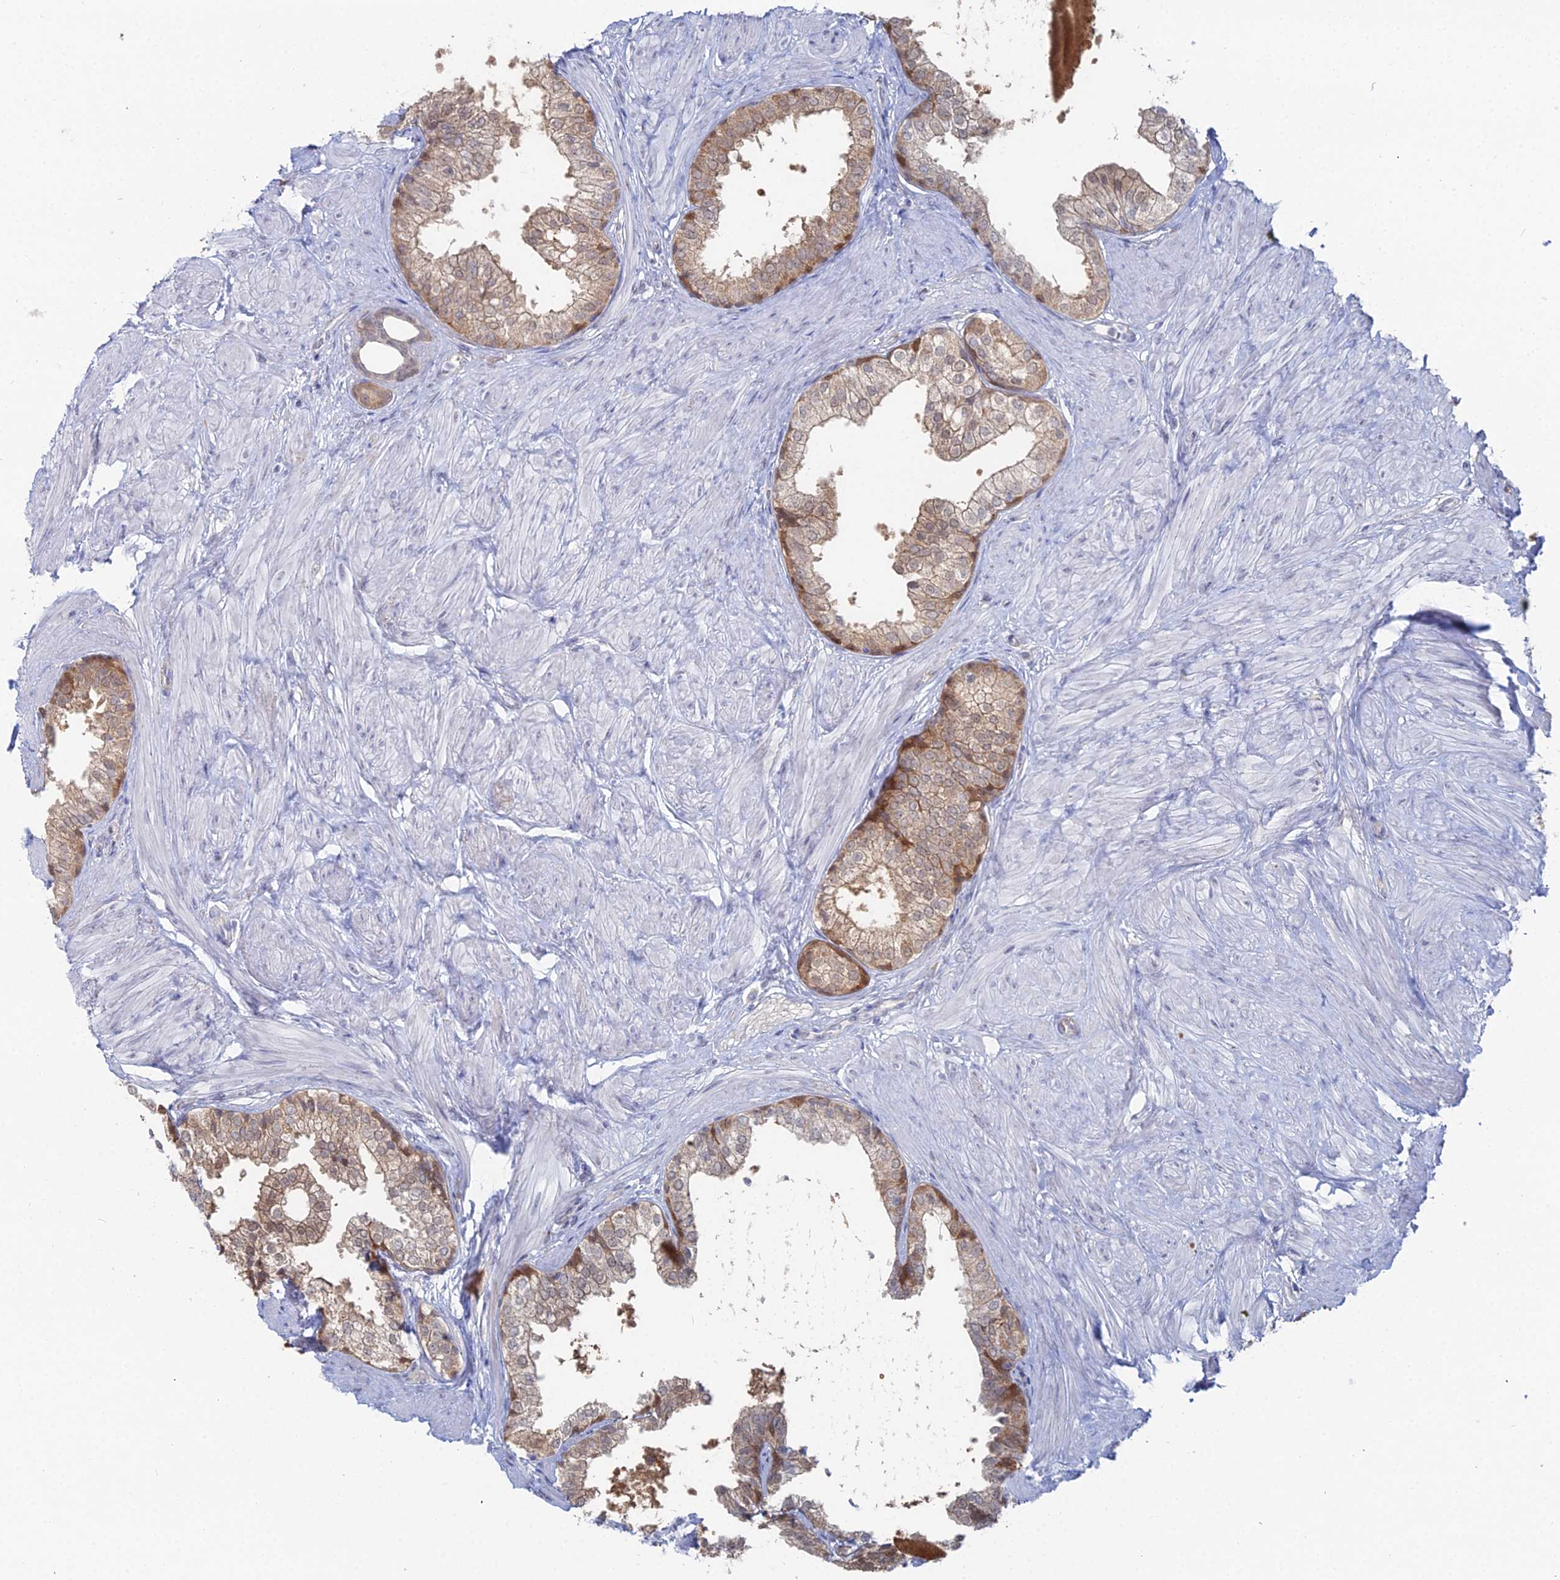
{"staining": {"intensity": "strong", "quantity": "25%-75%", "location": "cytoplasmic/membranous,nuclear"}, "tissue": "prostate", "cell_type": "Glandular cells", "image_type": "normal", "snomed": [{"axis": "morphology", "description": "Normal tissue, NOS"}, {"axis": "topography", "description": "Prostate"}], "caption": "This photomicrograph displays immunohistochemistry staining of unremarkable prostate, with high strong cytoplasmic/membranous,nuclear positivity in approximately 25%-75% of glandular cells.", "gene": "THAP4", "patient": {"sex": "male", "age": 48}}